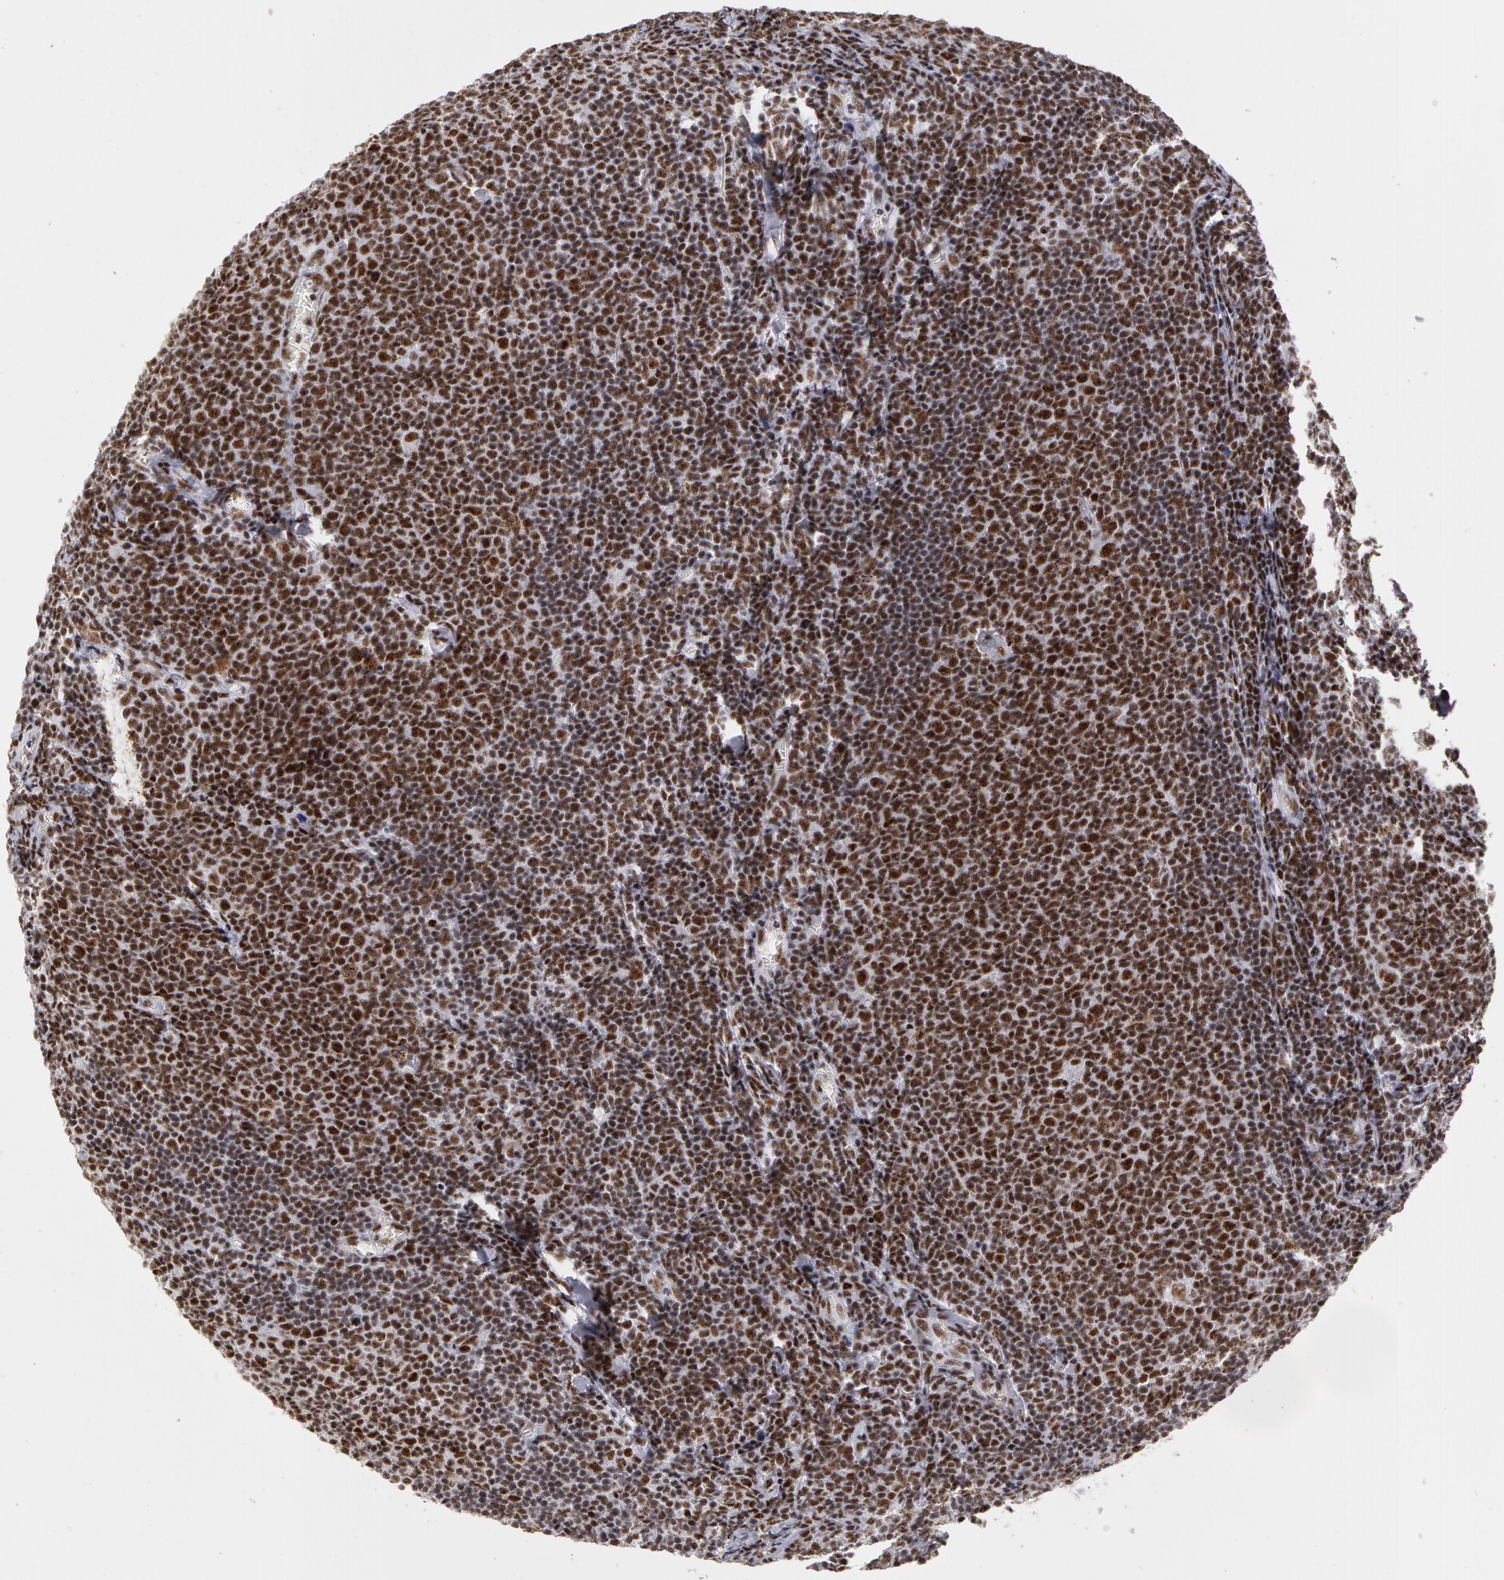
{"staining": {"intensity": "strong", "quantity": ">75%", "location": "nuclear"}, "tissue": "lymphoma", "cell_type": "Tumor cells", "image_type": "cancer", "snomed": [{"axis": "morphology", "description": "Malignant lymphoma, non-Hodgkin's type, Low grade"}, {"axis": "topography", "description": "Lymph node"}], "caption": "Lymphoma stained with a brown dye exhibits strong nuclear positive positivity in about >75% of tumor cells.", "gene": "PNN", "patient": {"sex": "male", "age": 74}}